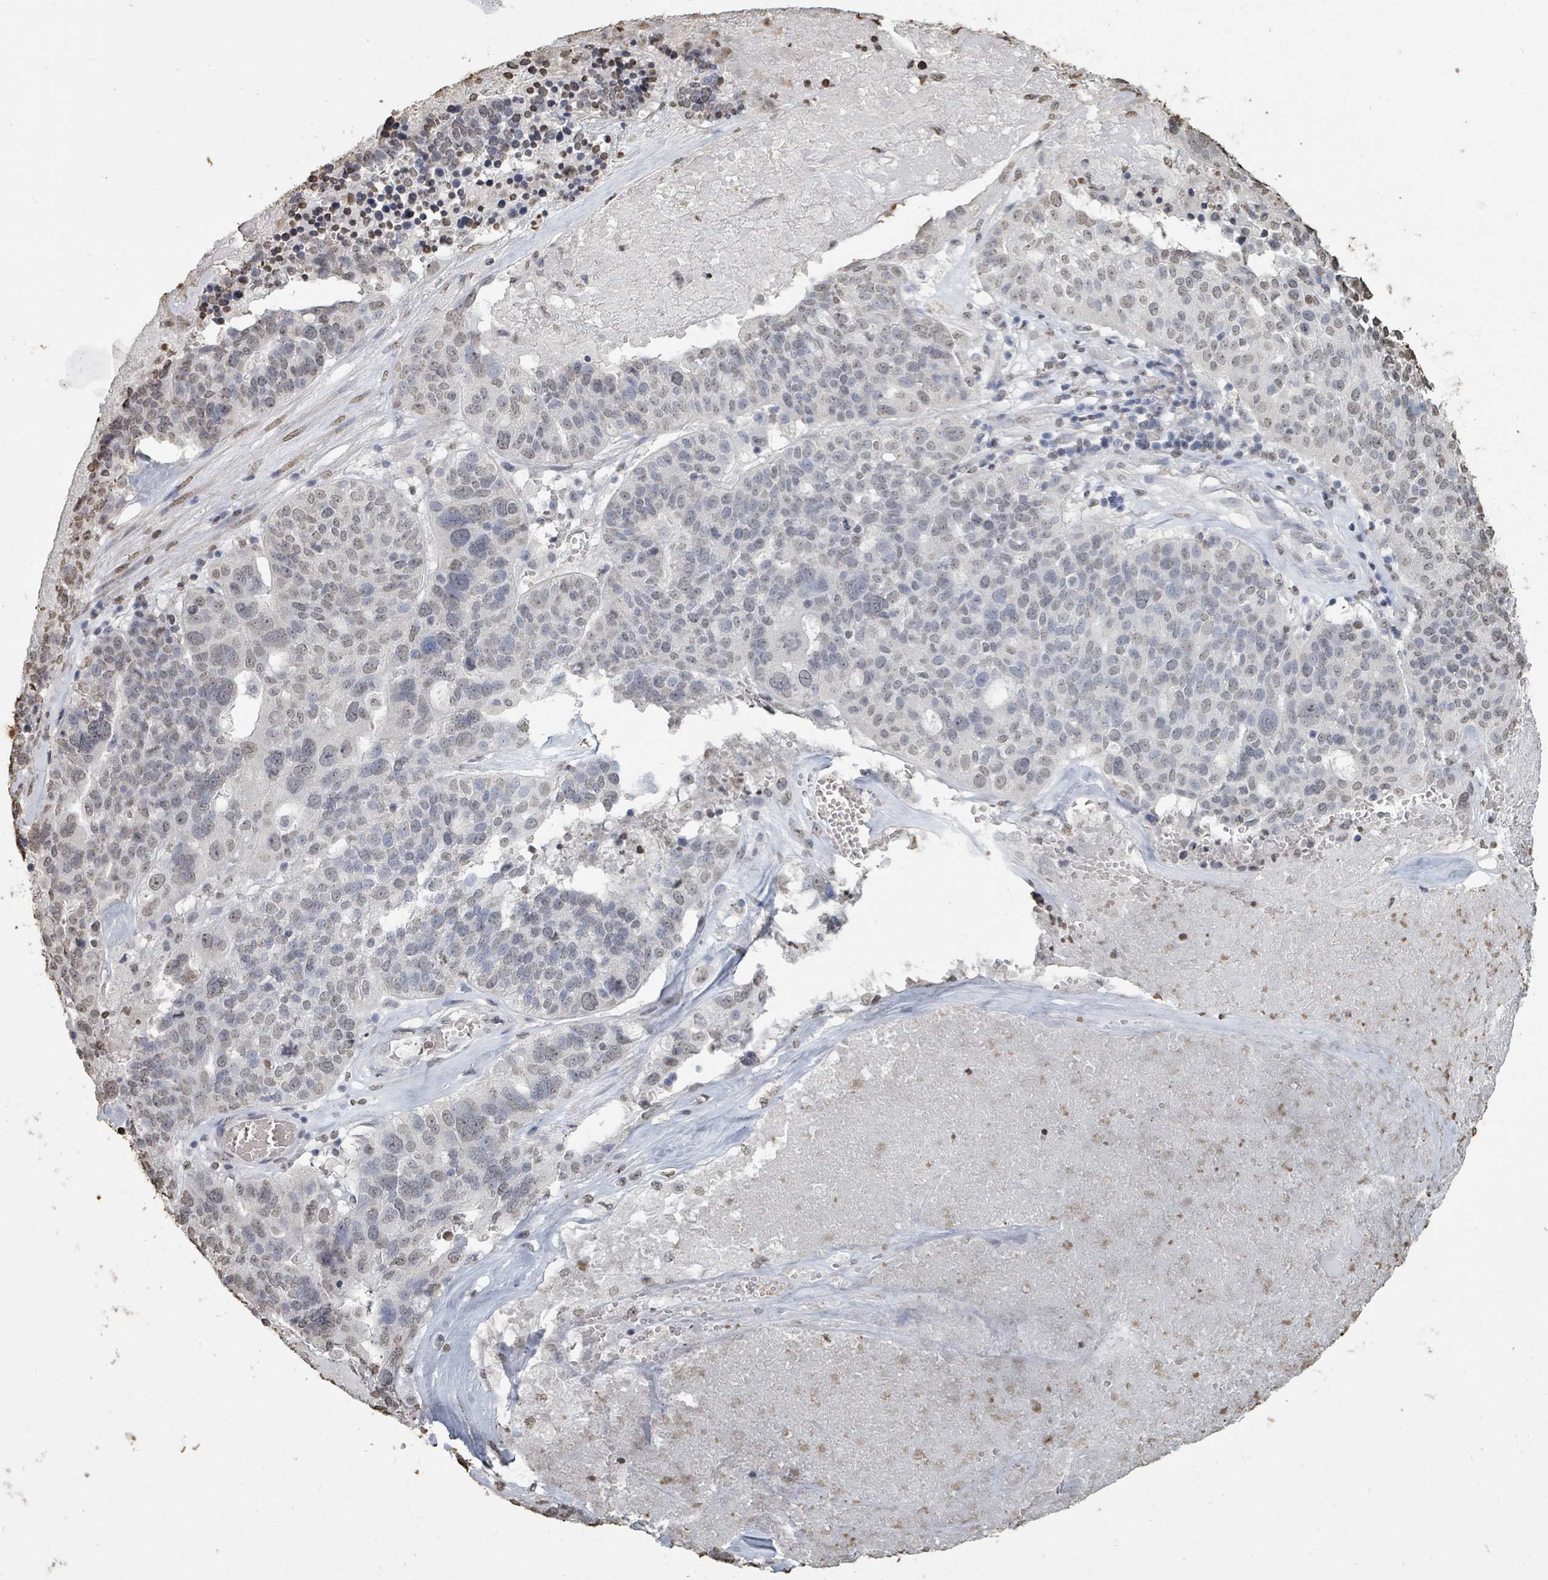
{"staining": {"intensity": "weak", "quantity": "<25%", "location": "nuclear"}, "tissue": "ovarian cancer", "cell_type": "Tumor cells", "image_type": "cancer", "snomed": [{"axis": "morphology", "description": "Cystadenocarcinoma, serous, NOS"}, {"axis": "topography", "description": "Ovary"}], "caption": "An IHC micrograph of serous cystadenocarcinoma (ovarian) is shown. There is no staining in tumor cells of serous cystadenocarcinoma (ovarian). (Stains: DAB immunohistochemistry with hematoxylin counter stain, Microscopy: brightfield microscopy at high magnification).", "gene": "MRPS12", "patient": {"sex": "female", "age": 59}}